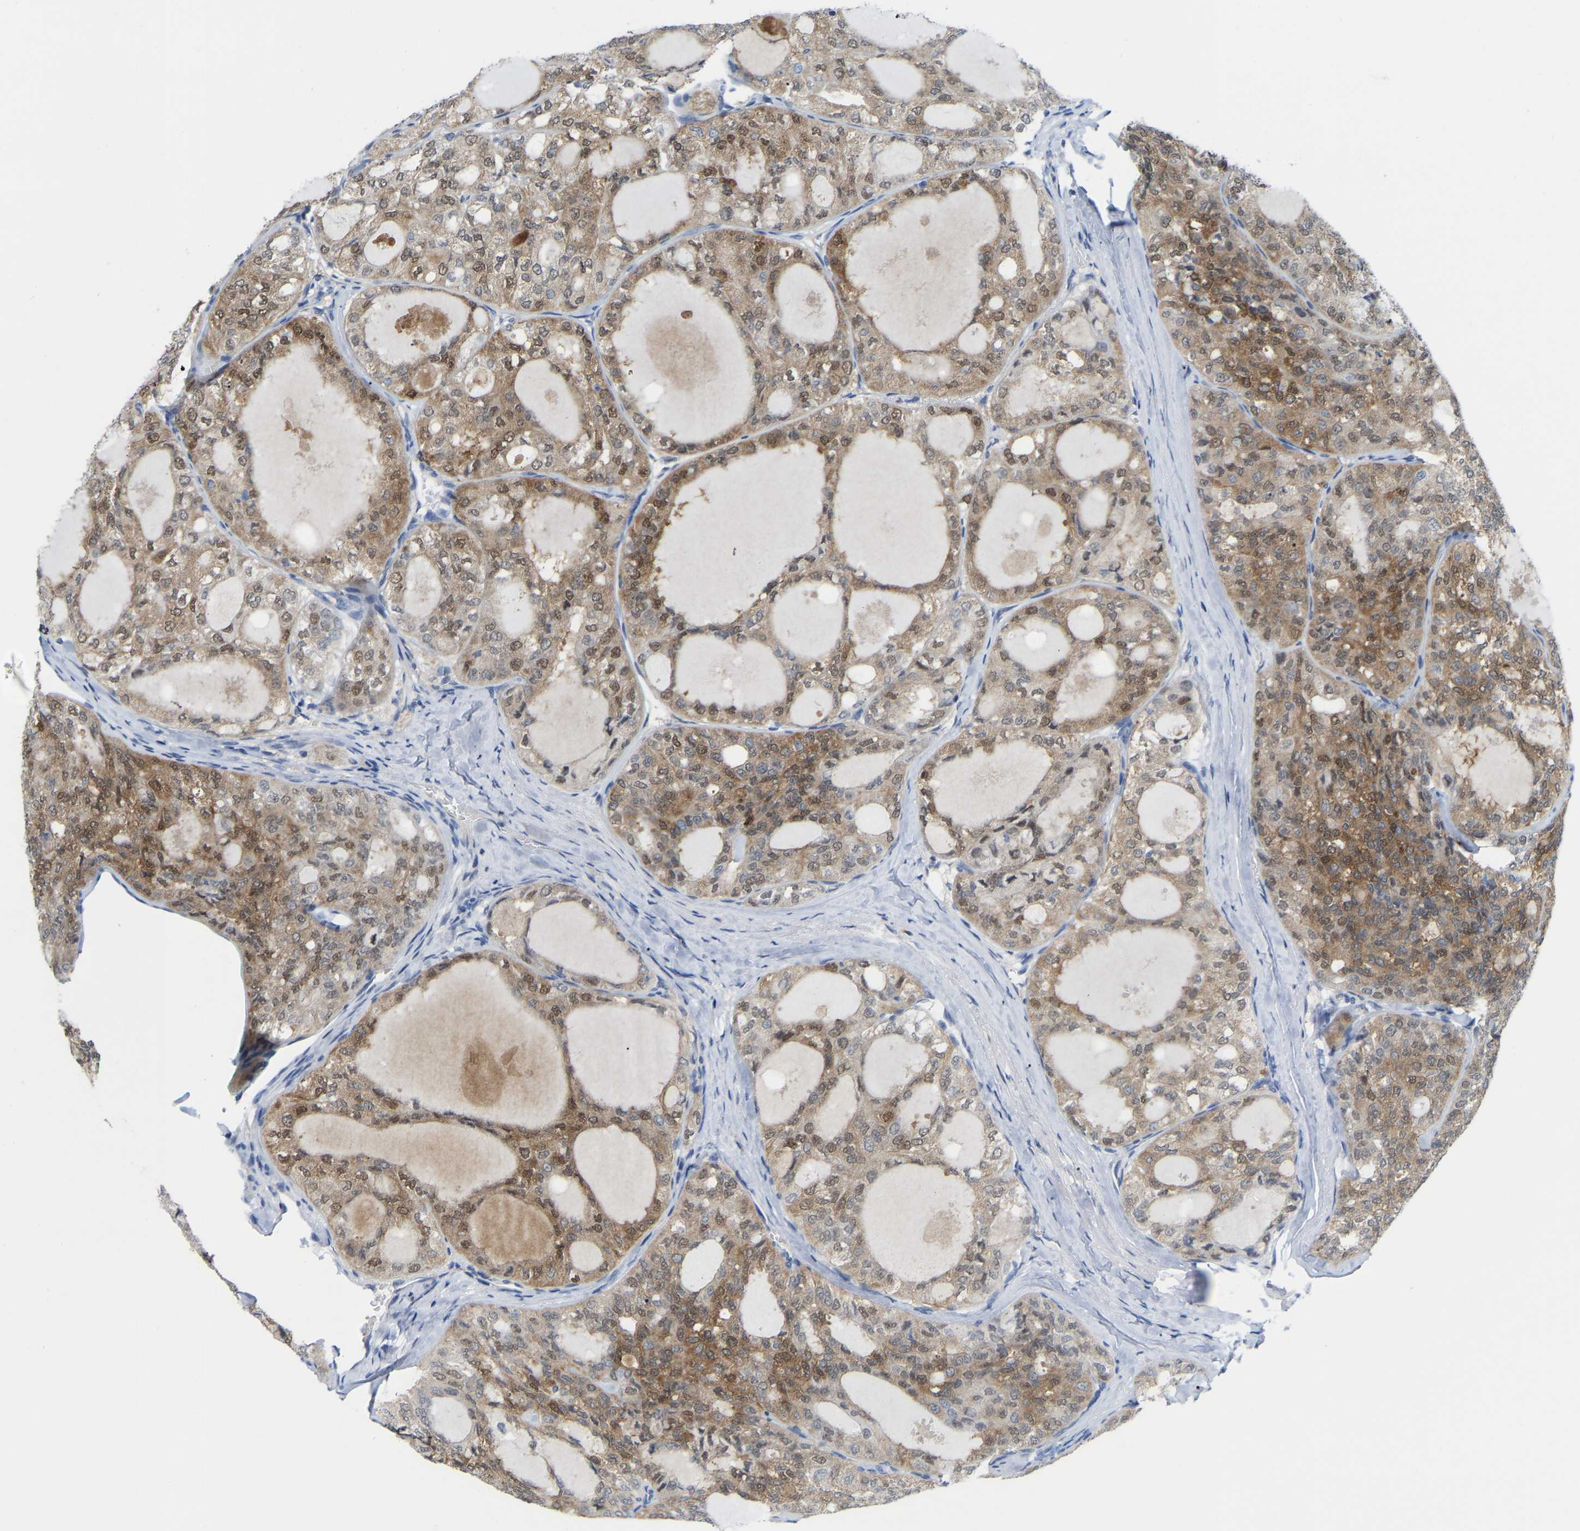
{"staining": {"intensity": "moderate", "quantity": ">75%", "location": "cytoplasmic/membranous,nuclear"}, "tissue": "thyroid cancer", "cell_type": "Tumor cells", "image_type": "cancer", "snomed": [{"axis": "morphology", "description": "Follicular adenoma carcinoma, NOS"}, {"axis": "topography", "description": "Thyroid gland"}], "caption": "A high-resolution image shows immunohistochemistry (IHC) staining of thyroid cancer (follicular adenoma carcinoma), which exhibits moderate cytoplasmic/membranous and nuclear staining in about >75% of tumor cells.", "gene": "ABTB2", "patient": {"sex": "male", "age": 75}}